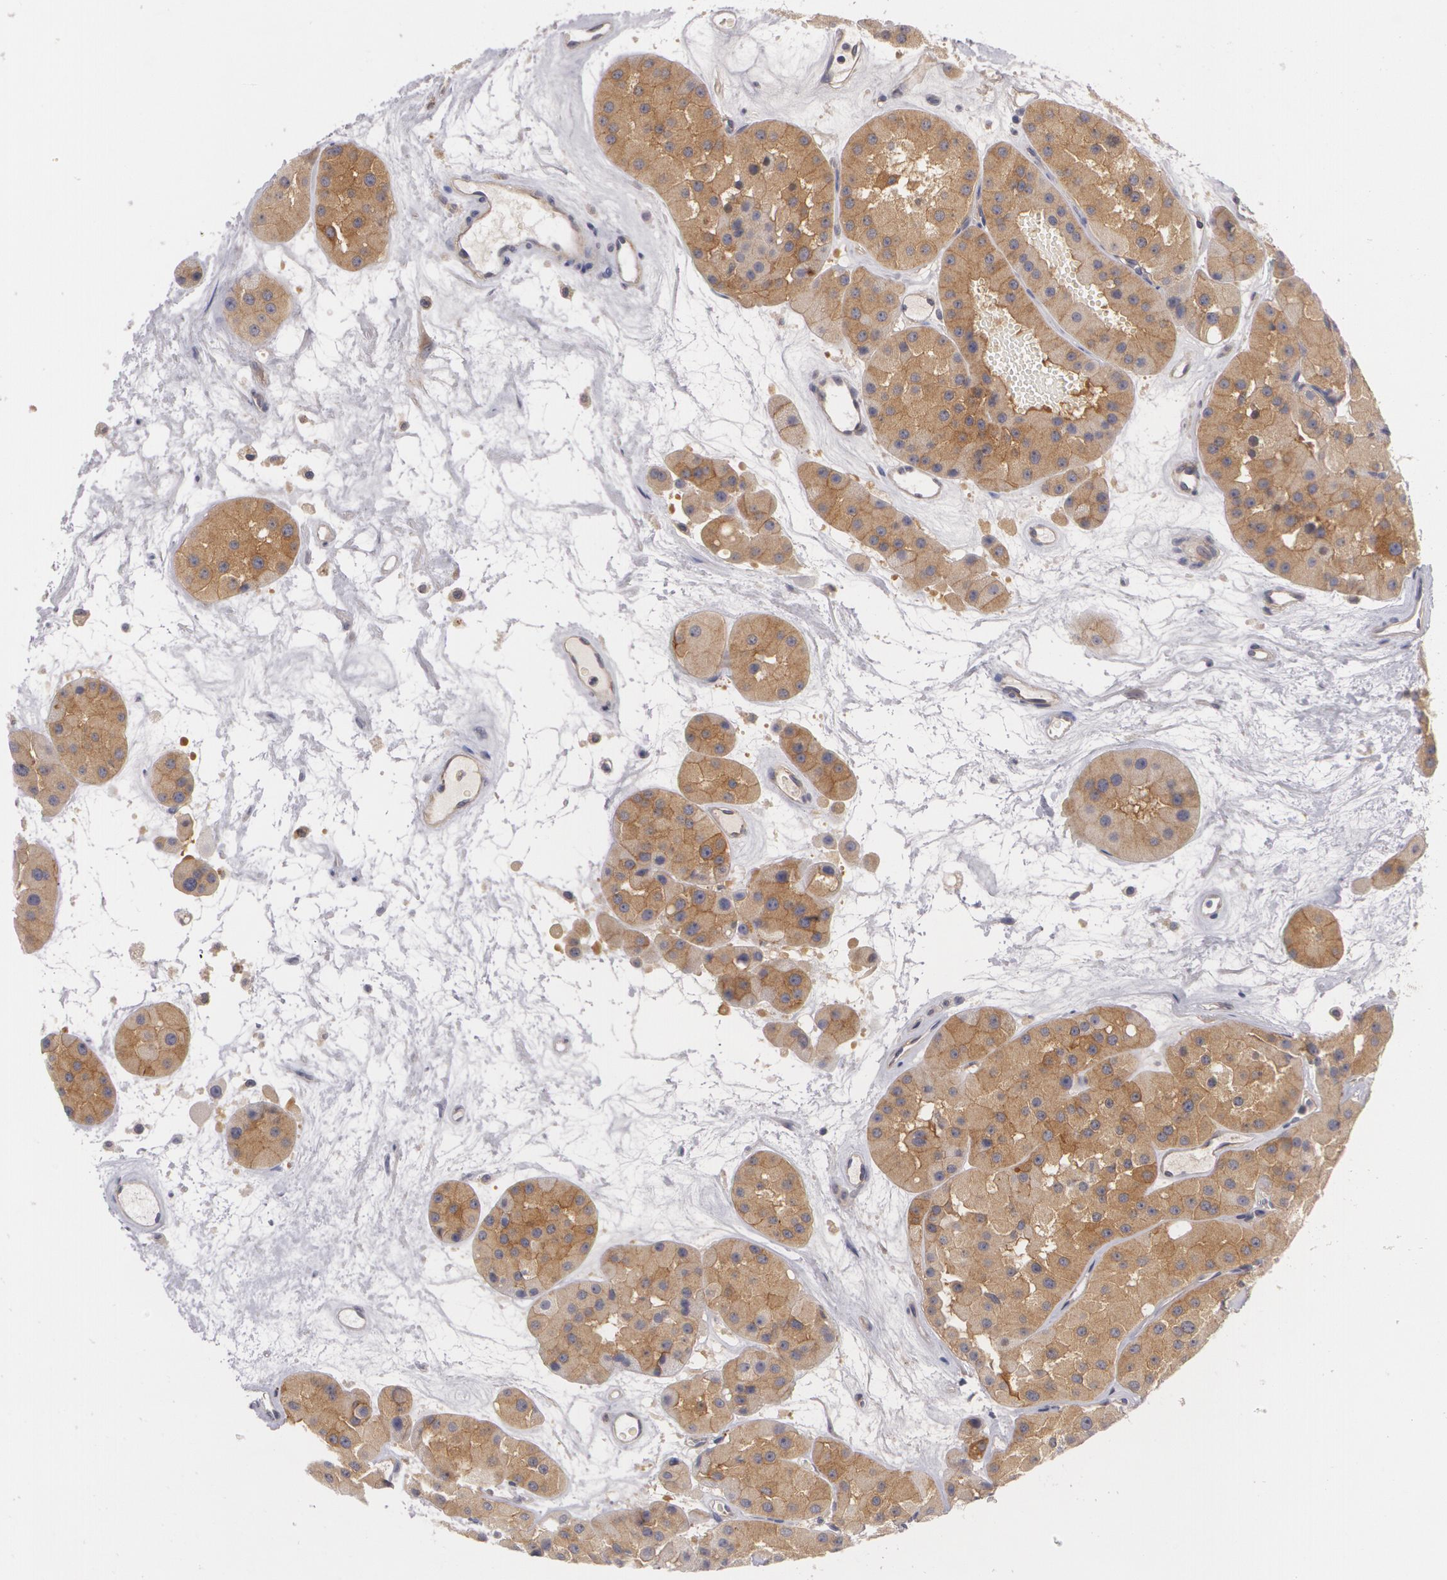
{"staining": {"intensity": "strong", "quantity": ">75%", "location": "cytoplasmic/membranous"}, "tissue": "renal cancer", "cell_type": "Tumor cells", "image_type": "cancer", "snomed": [{"axis": "morphology", "description": "Adenocarcinoma, uncertain malignant potential"}, {"axis": "topography", "description": "Kidney"}], "caption": "Renal cancer stained for a protein reveals strong cytoplasmic/membranous positivity in tumor cells.", "gene": "CASK", "patient": {"sex": "male", "age": 63}}